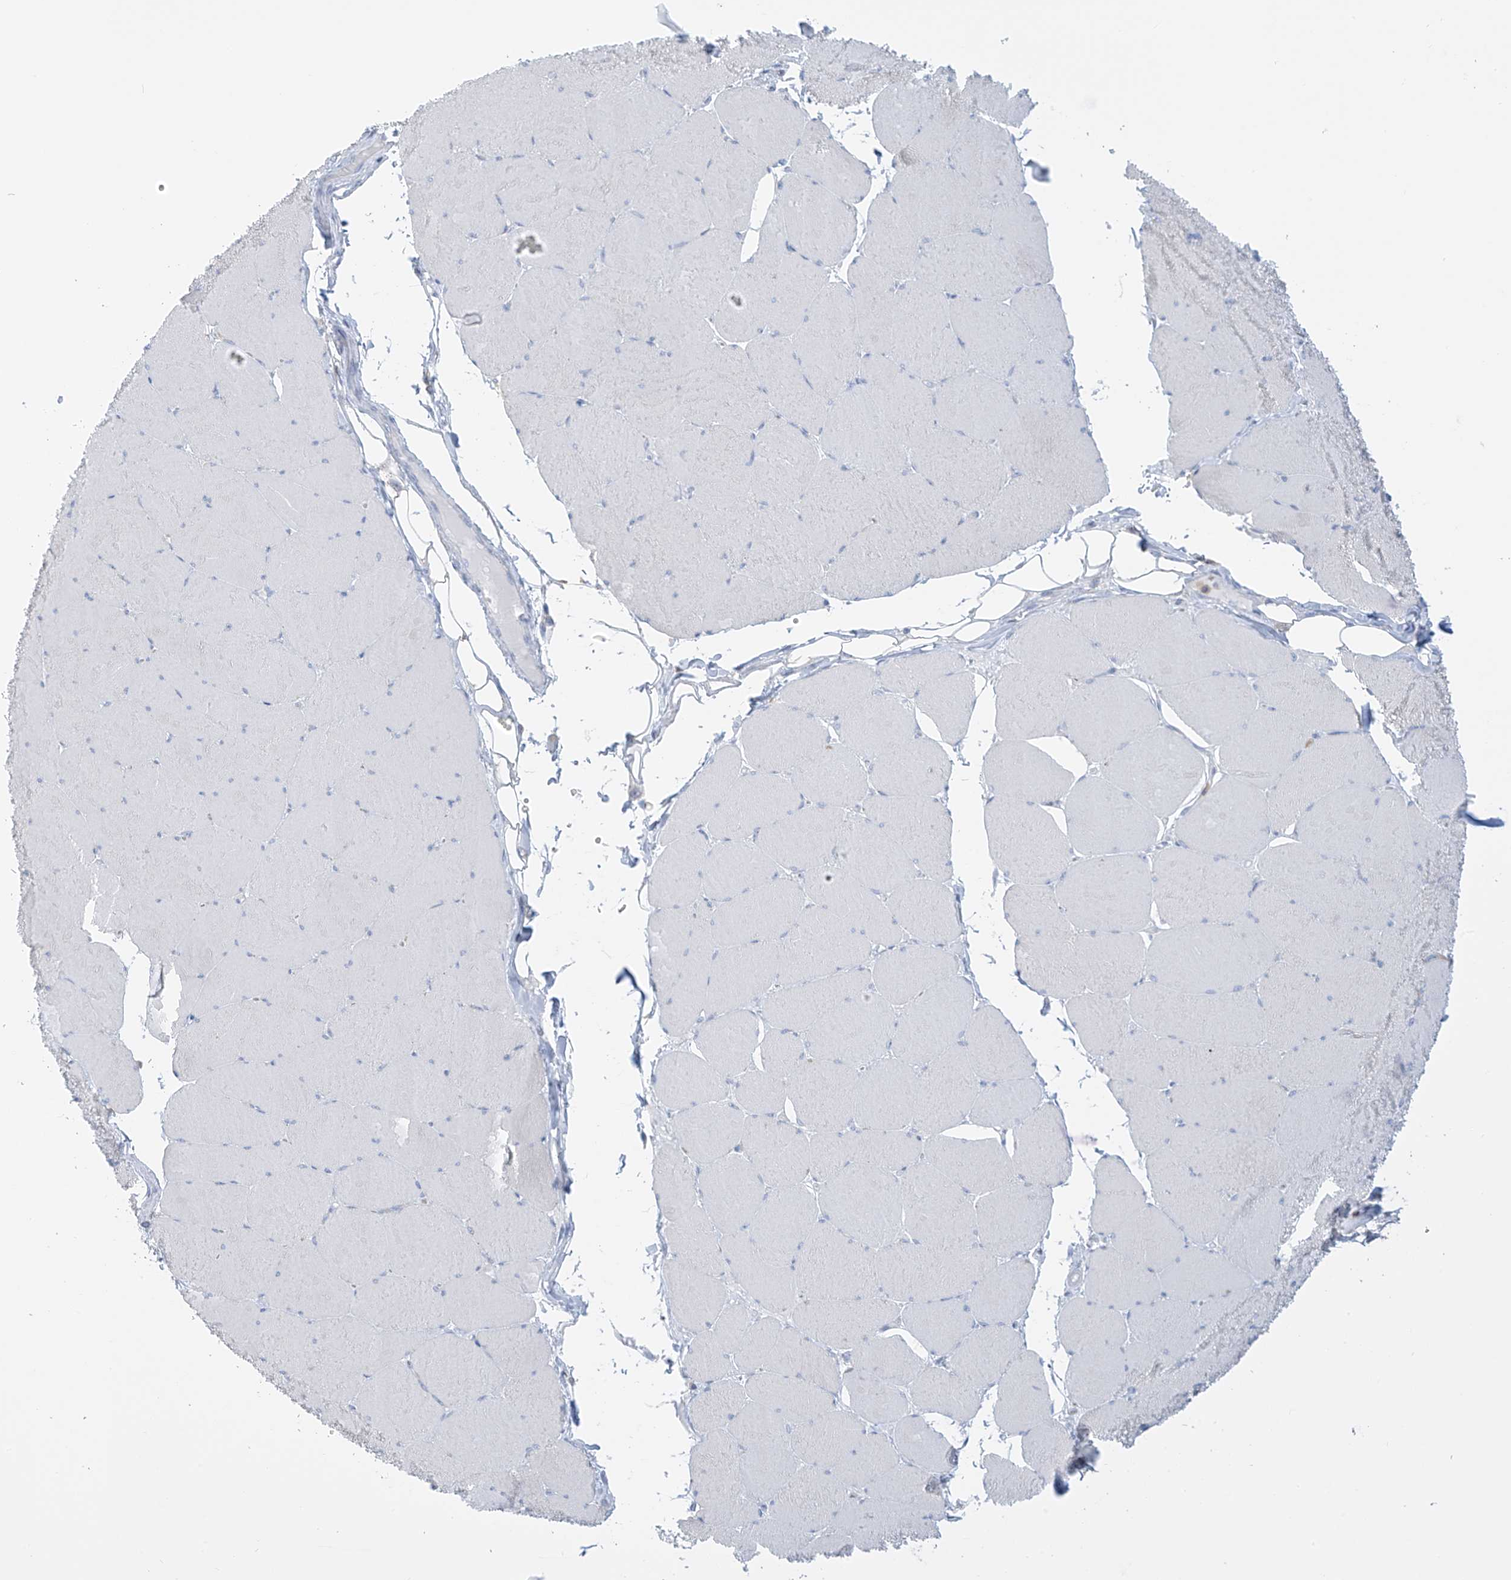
{"staining": {"intensity": "negative", "quantity": "none", "location": "none"}, "tissue": "skeletal muscle", "cell_type": "Myocytes", "image_type": "normal", "snomed": [{"axis": "morphology", "description": "Normal tissue, NOS"}, {"axis": "topography", "description": "Skeletal muscle"}, {"axis": "topography", "description": "Head-Neck"}], "caption": "Skeletal muscle was stained to show a protein in brown. There is no significant positivity in myocytes. (DAB (3,3'-diaminobenzidine) immunohistochemistry (IHC) with hematoxylin counter stain).", "gene": "FABP2", "patient": {"sex": "male", "age": 66}}